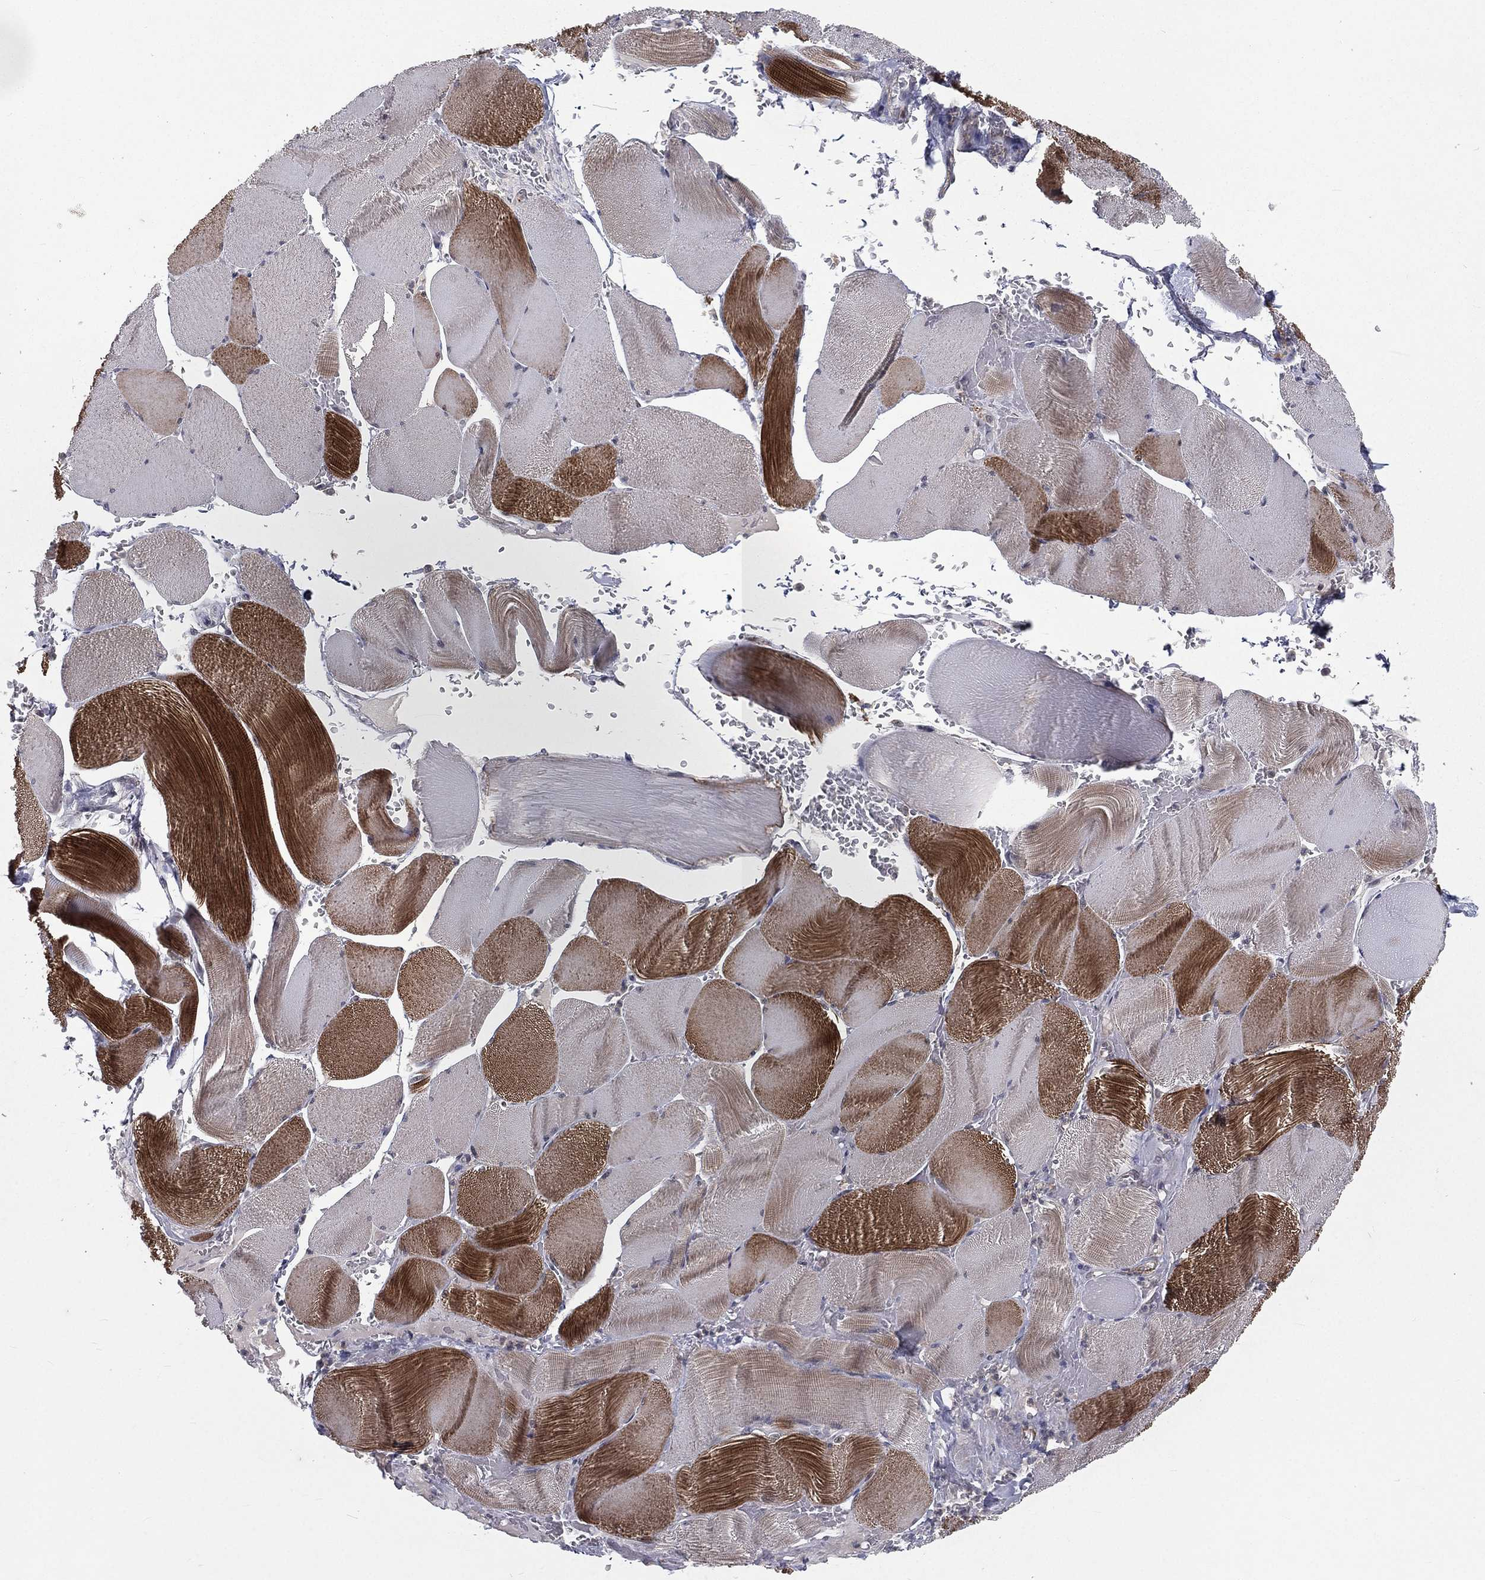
{"staining": {"intensity": "strong", "quantity": "<25%", "location": "cytoplasmic/membranous"}, "tissue": "skeletal muscle", "cell_type": "Myocytes", "image_type": "normal", "snomed": [{"axis": "morphology", "description": "Normal tissue, NOS"}, {"axis": "topography", "description": "Skeletal muscle"}], "caption": "This histopathology image displays immunohistochemistry staining of benign human skeletal muscle, with medium strong cytoplasmic/membranous positivity in about <25% of myocytes.", "gene": "MORC2", "patient": {"sex": "male", "age": 56}}